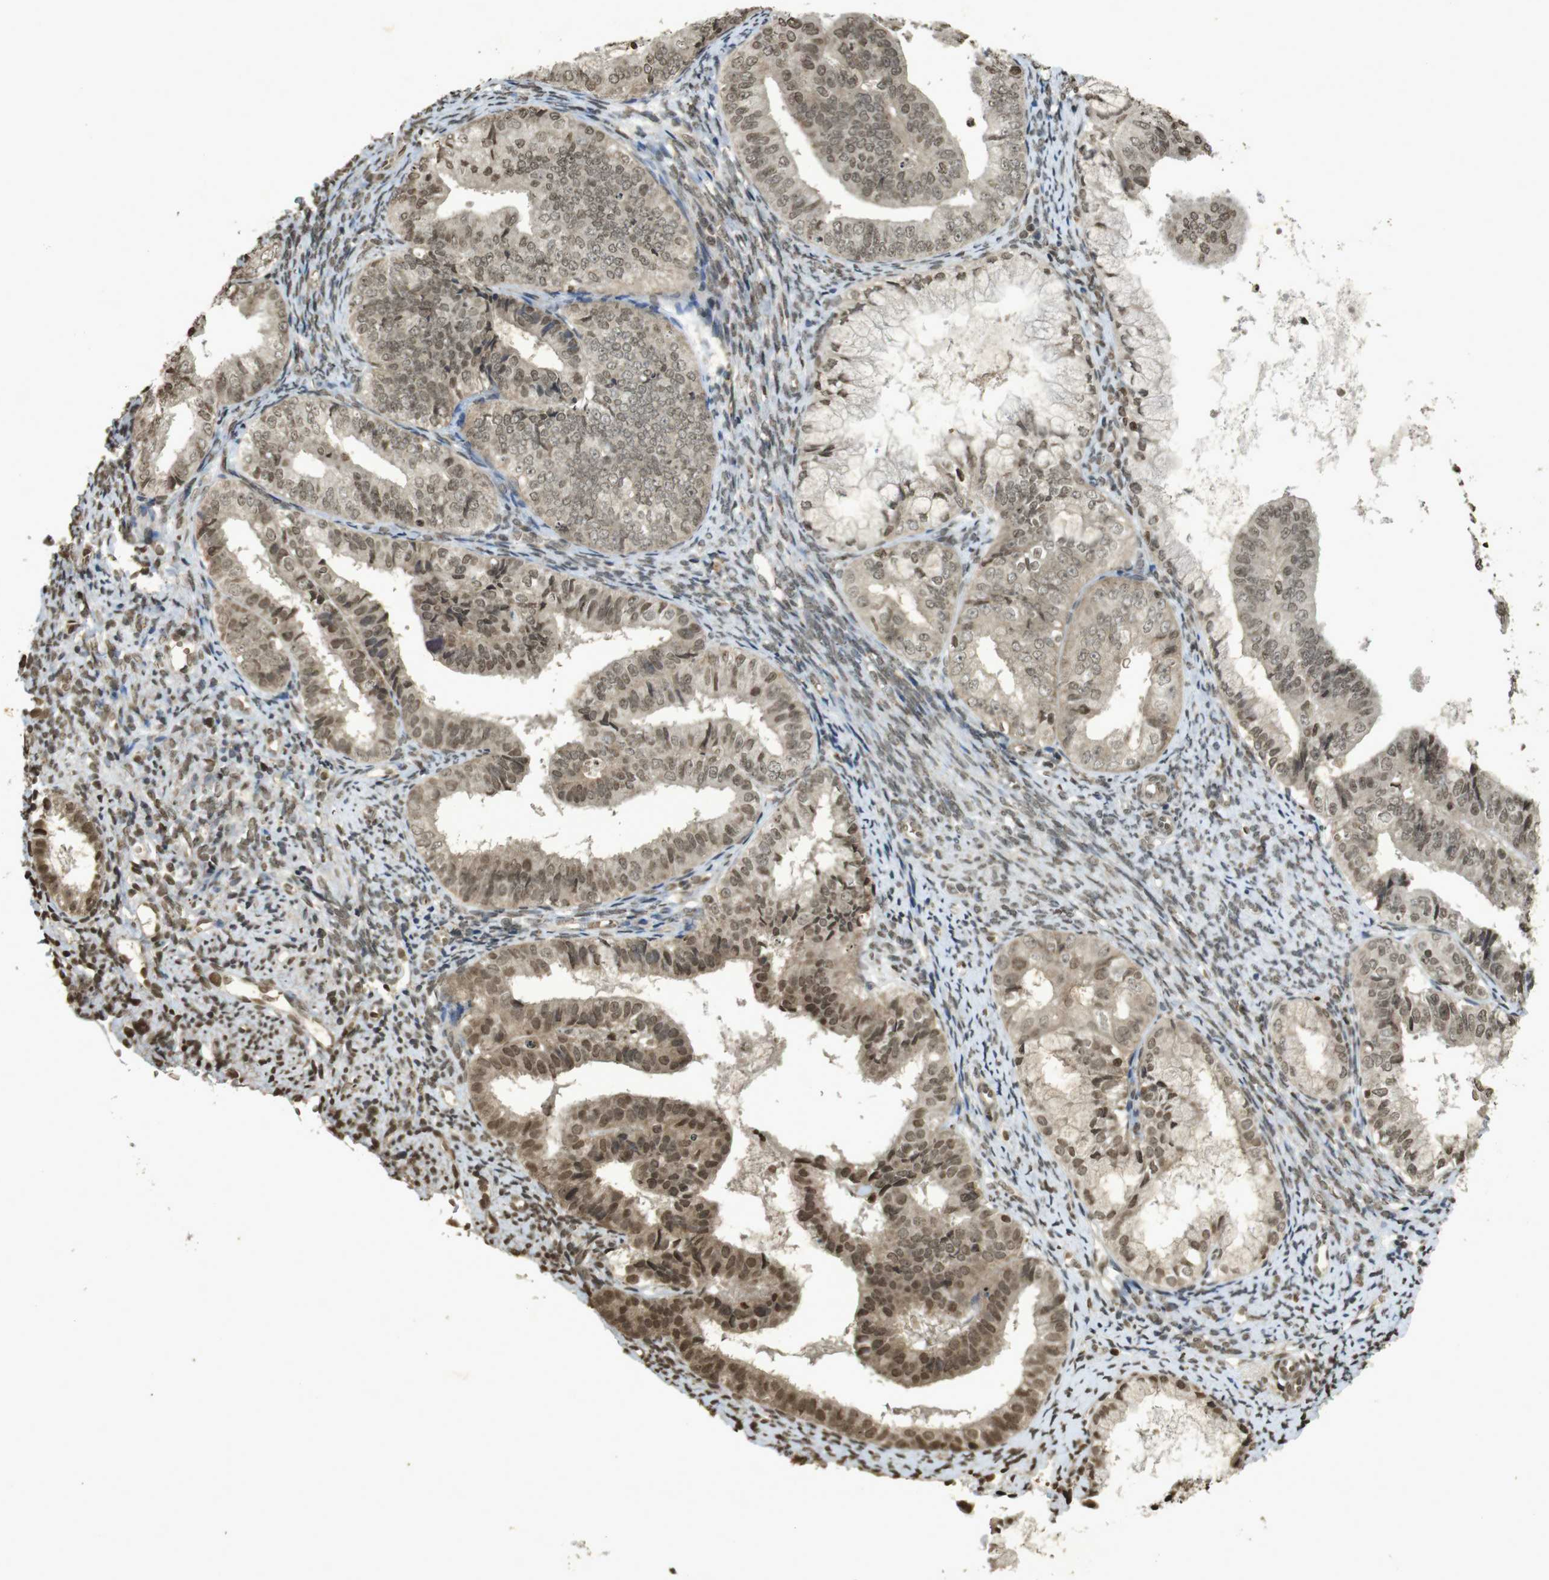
{"staining": {"intensity": "moderate", "quantity": ">75%", "location": "cytoplasmic/membranous,nuclear"}, "tissue": "endometrial cancer", "cell_type": "Tumor cells", "image_type": "cancer", "snomed": [{"axis": "morphology", "description": "Adenocarcinoma, NOS"}, {"axis": "topography", "description": "Endometrium"}], "caption": "An image showing moderate cytoplasmic/membranous and nuclear expression in about >75% of tumor cells in endometrial adenocarcinoma, as visualized by brown immunohistochemical staining.", "gene": "ORC4", "patient": {"sex": "female", "age": 63}}